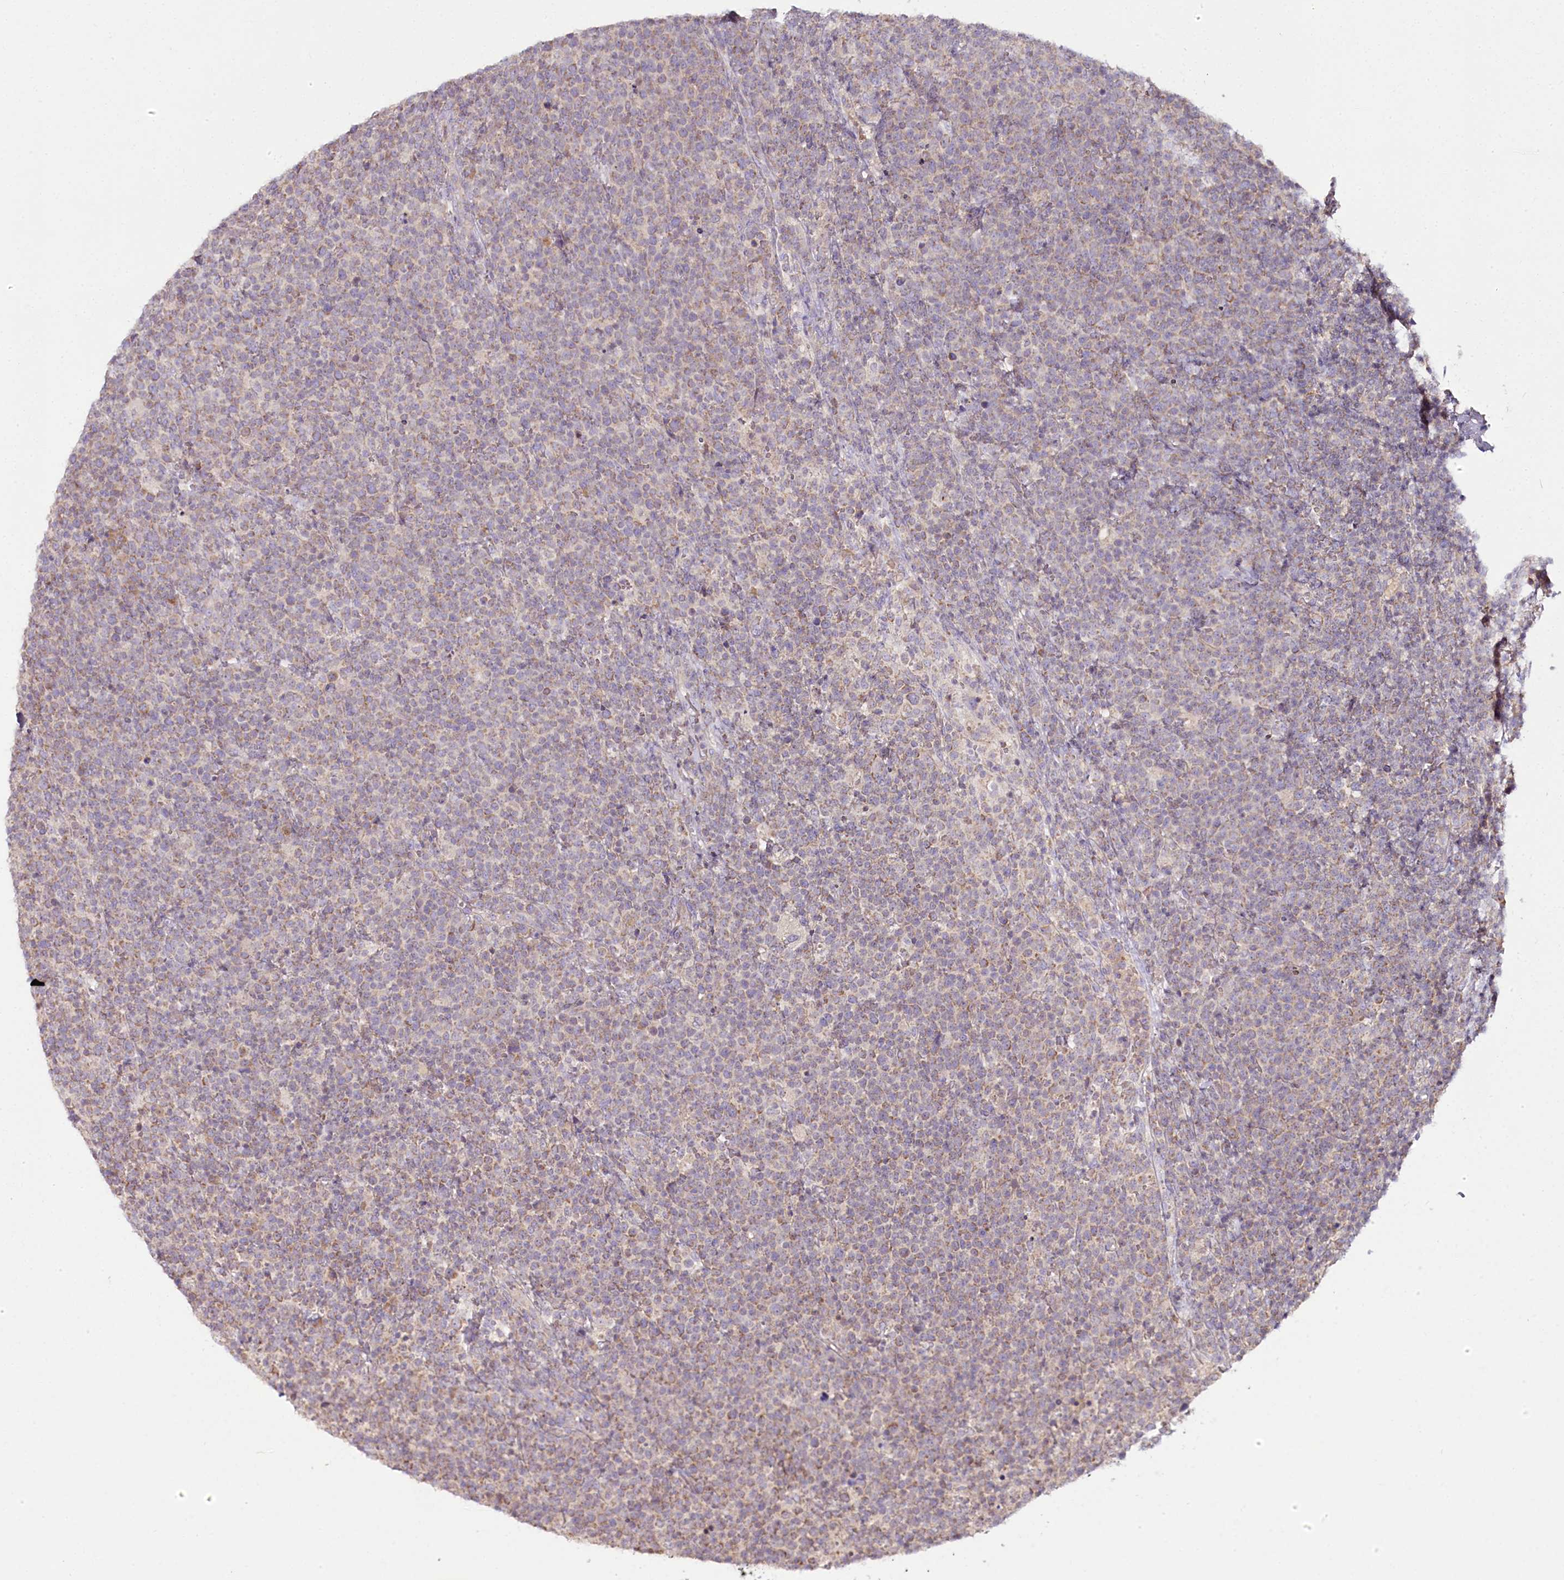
{"staining": {"intensity": "weak", "quantity": "25%-75%", "location": "cytoplasmic/membranous"}, "tissue": "lymphoma", "cell_type": "Tumor cells", "image_type": "cancer", "snomed": [{"axis": "morphology", "description": "Malignant lymphoma, non-Hodgkin's type, High grade"}, {"axis": "topography", "description": "Lymph node"}], "caption": "A brown stain shows weak cytoplasmic/membranous expression of a protein in lymphoma tumor cells. (DAB = brown stain, brightfield microscopy at high magnification).", "gene": "ACOX2", "patient": {"sex": "male", "age": 61}}